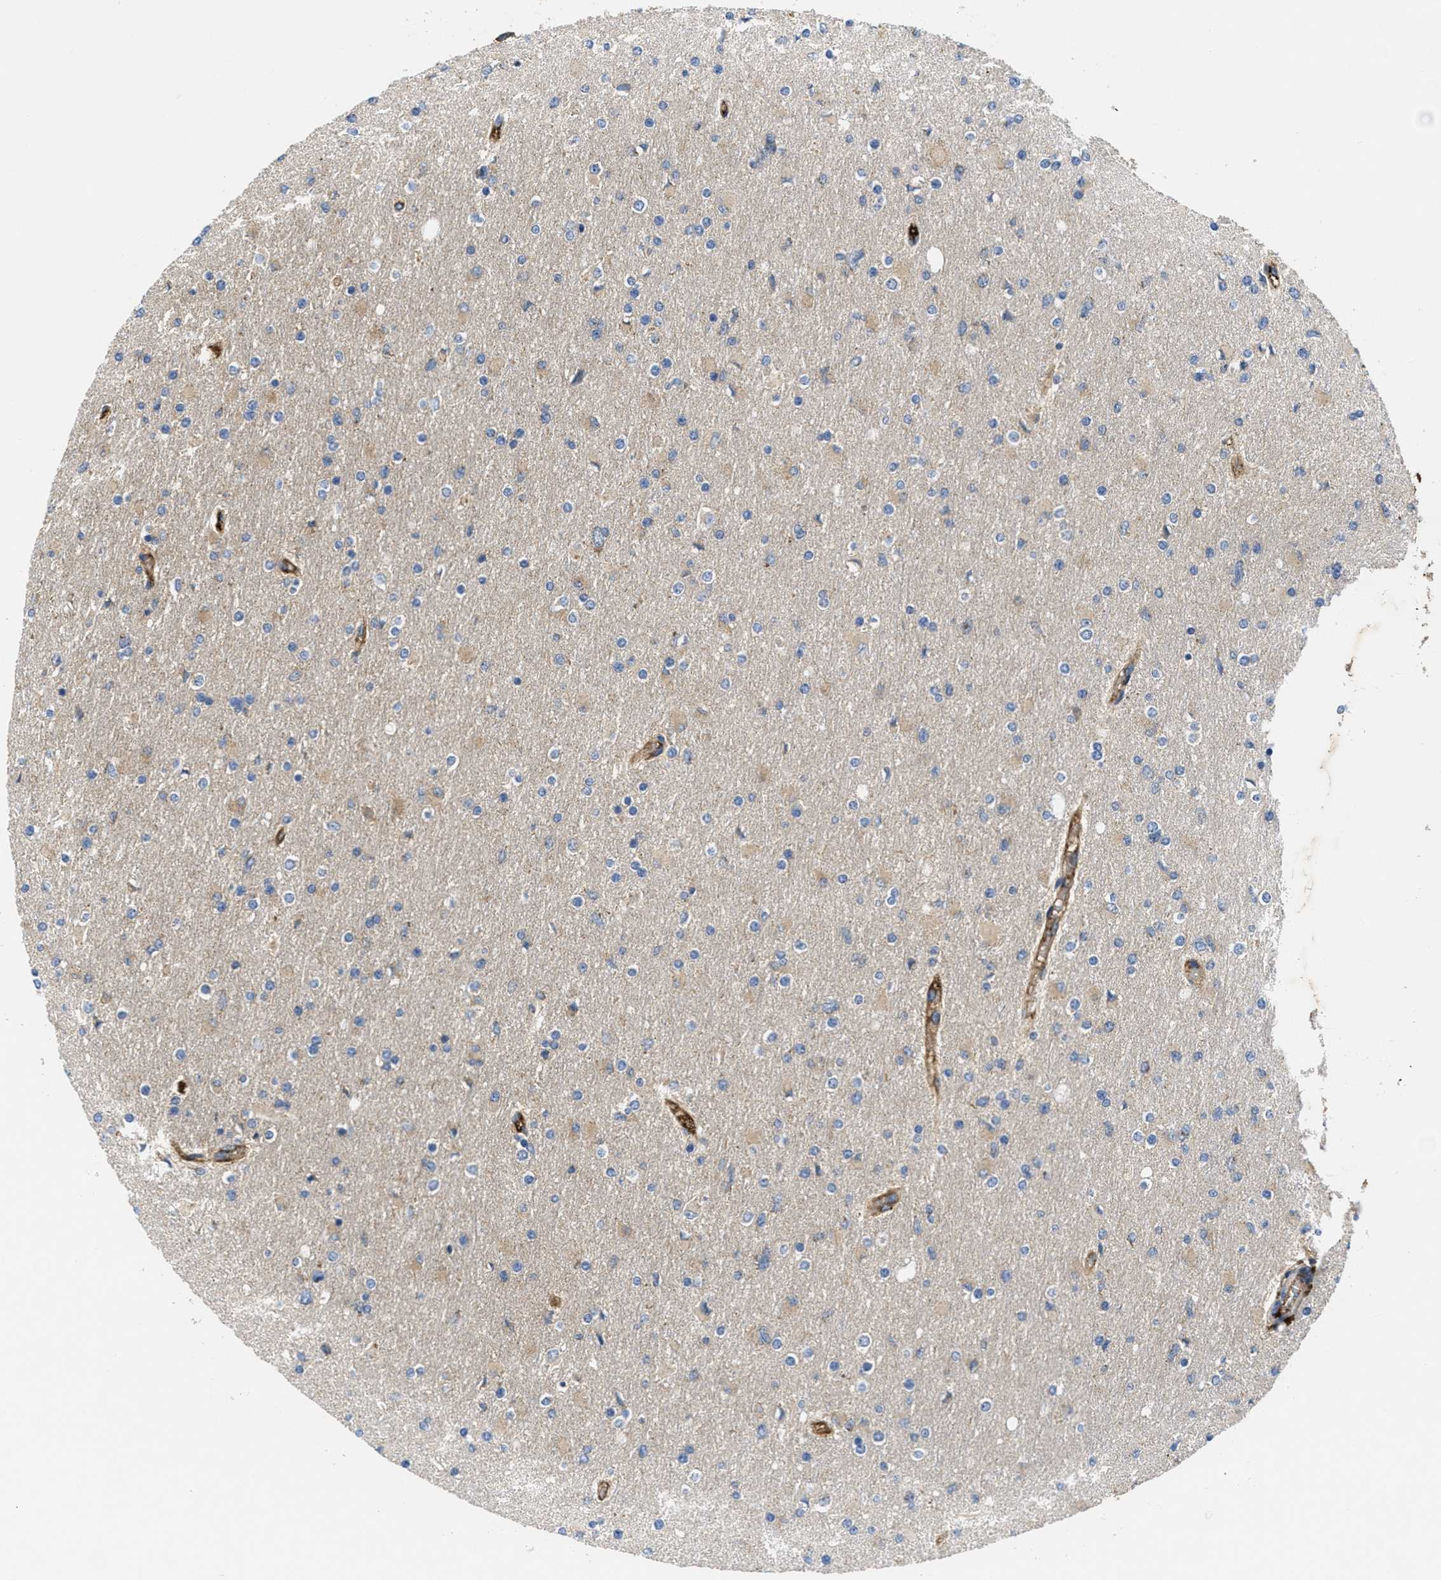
{"staining": {"intensity": "weak", "quantity": "<25%", "location": "cytoplasmic/membranous"}, "tissue": "glioma", "cell_type": "Tumor cells", "image_type": "cancer", "snomed": [{"axis": "morphology", "description": "Glioma, malignant, High grade"}, {"axis": "topography", "description": "Cerebral cortex"}], "caption": "Tumor cells show no significant protein expression in glioma.", "gene": "GALK1", "patient": {"sex": "female", "age": 36}}